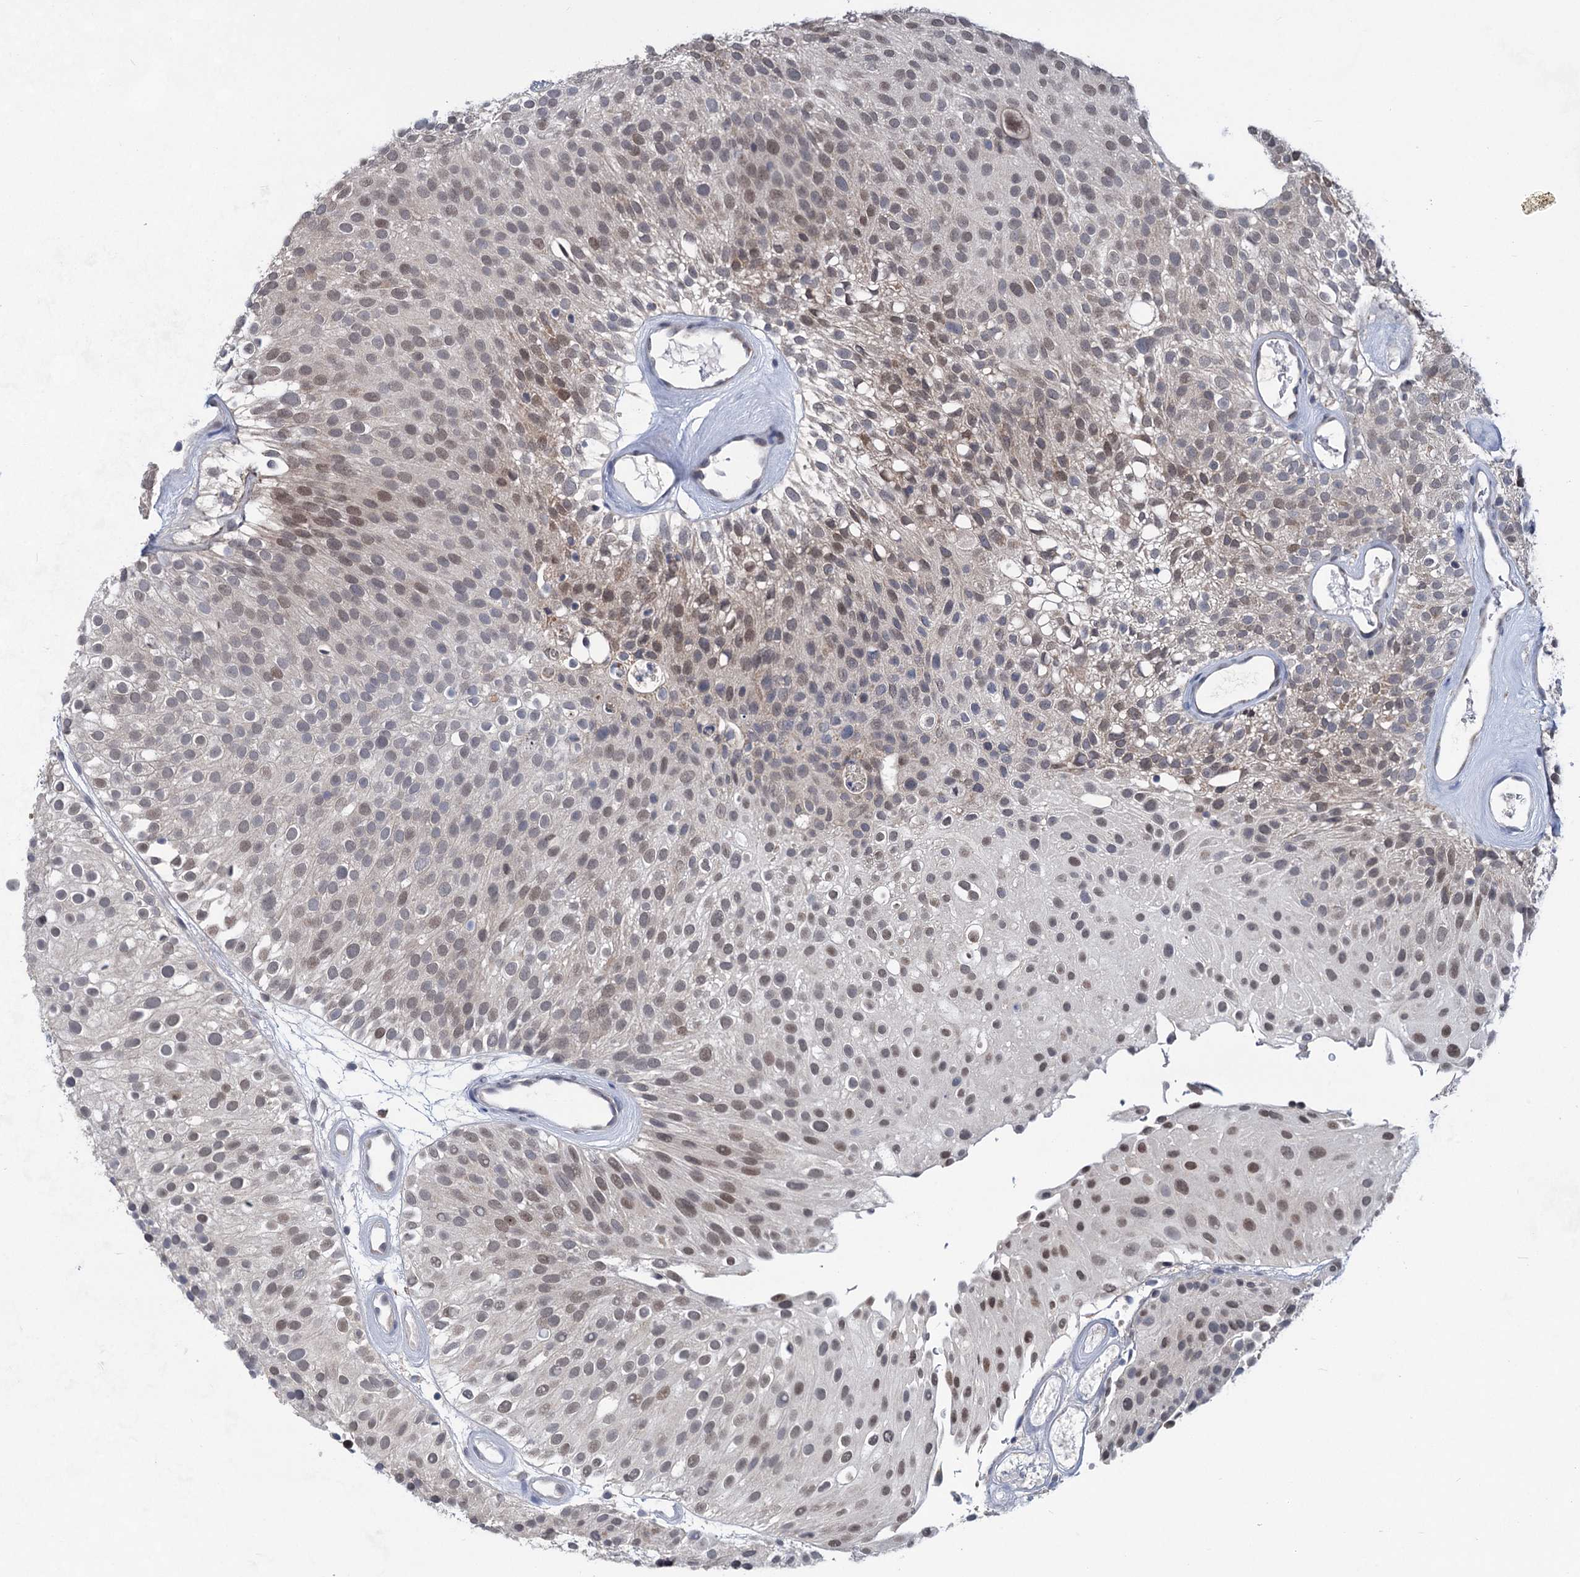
{"staining": {"intensity": "weak", "quantity": "<25%", "location": "nuclear"}, "tissue": "urothelial cancer", "cell_type": "Tumor cells", "image_type": "cancer", "snomed": [{"axis": "morphology", "description": "Urothelial carcinoma, Low grade"}, {"axis": "topography", "description": "Urinary bladder"}], "caption": "Immunohistochemistry (IHC) micrograph of human urothelial cancer stained for a protein (brown), which reveals no staining in tumor cells.", "gene": "TTC17", "patient": {"sex": "male", "age": 78}}